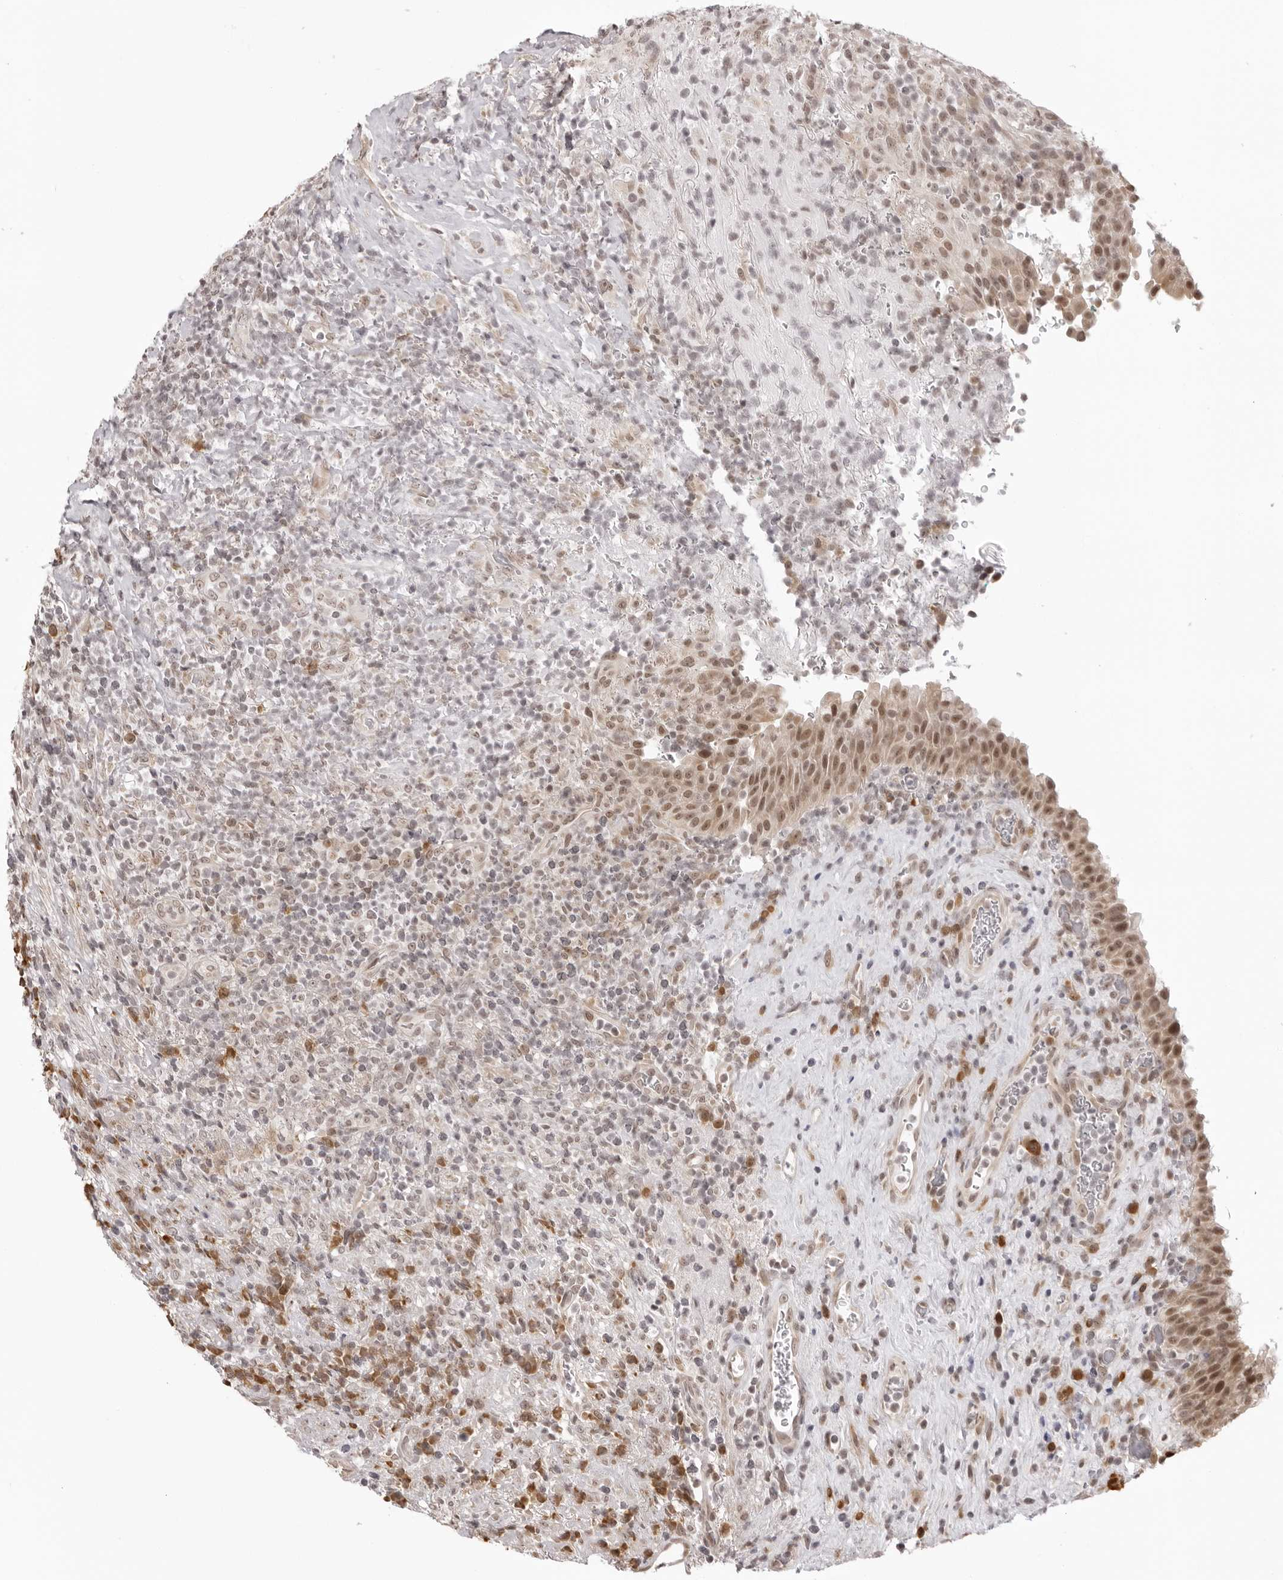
{"staining": {"intensity": "moderate", "quantity": ">75%", "location": "nuclear"}, "tissue": "urinary bladder", "cell_type": "Urothelial cells", "image_type": "normal", "snomed": [{"axis": "morphology", "description": "Normal tissue, NOS"}, {"axis": "morphology", "description": "Inflammation, NOS"}, {"axis": "topography", "description": "Urinary bladder"}], "caption": "Immunohistochemical staining of benign urinary bladder demonstrates moderate nuclear protein expression in approximately >75% of urothelial cells. (DAB (3,3'-diaminobenzidine) IHC with brightfield microscopy, high magnification).", "gene": "ZC3H11A", "patient": {"sex": "female", "age": 75}}